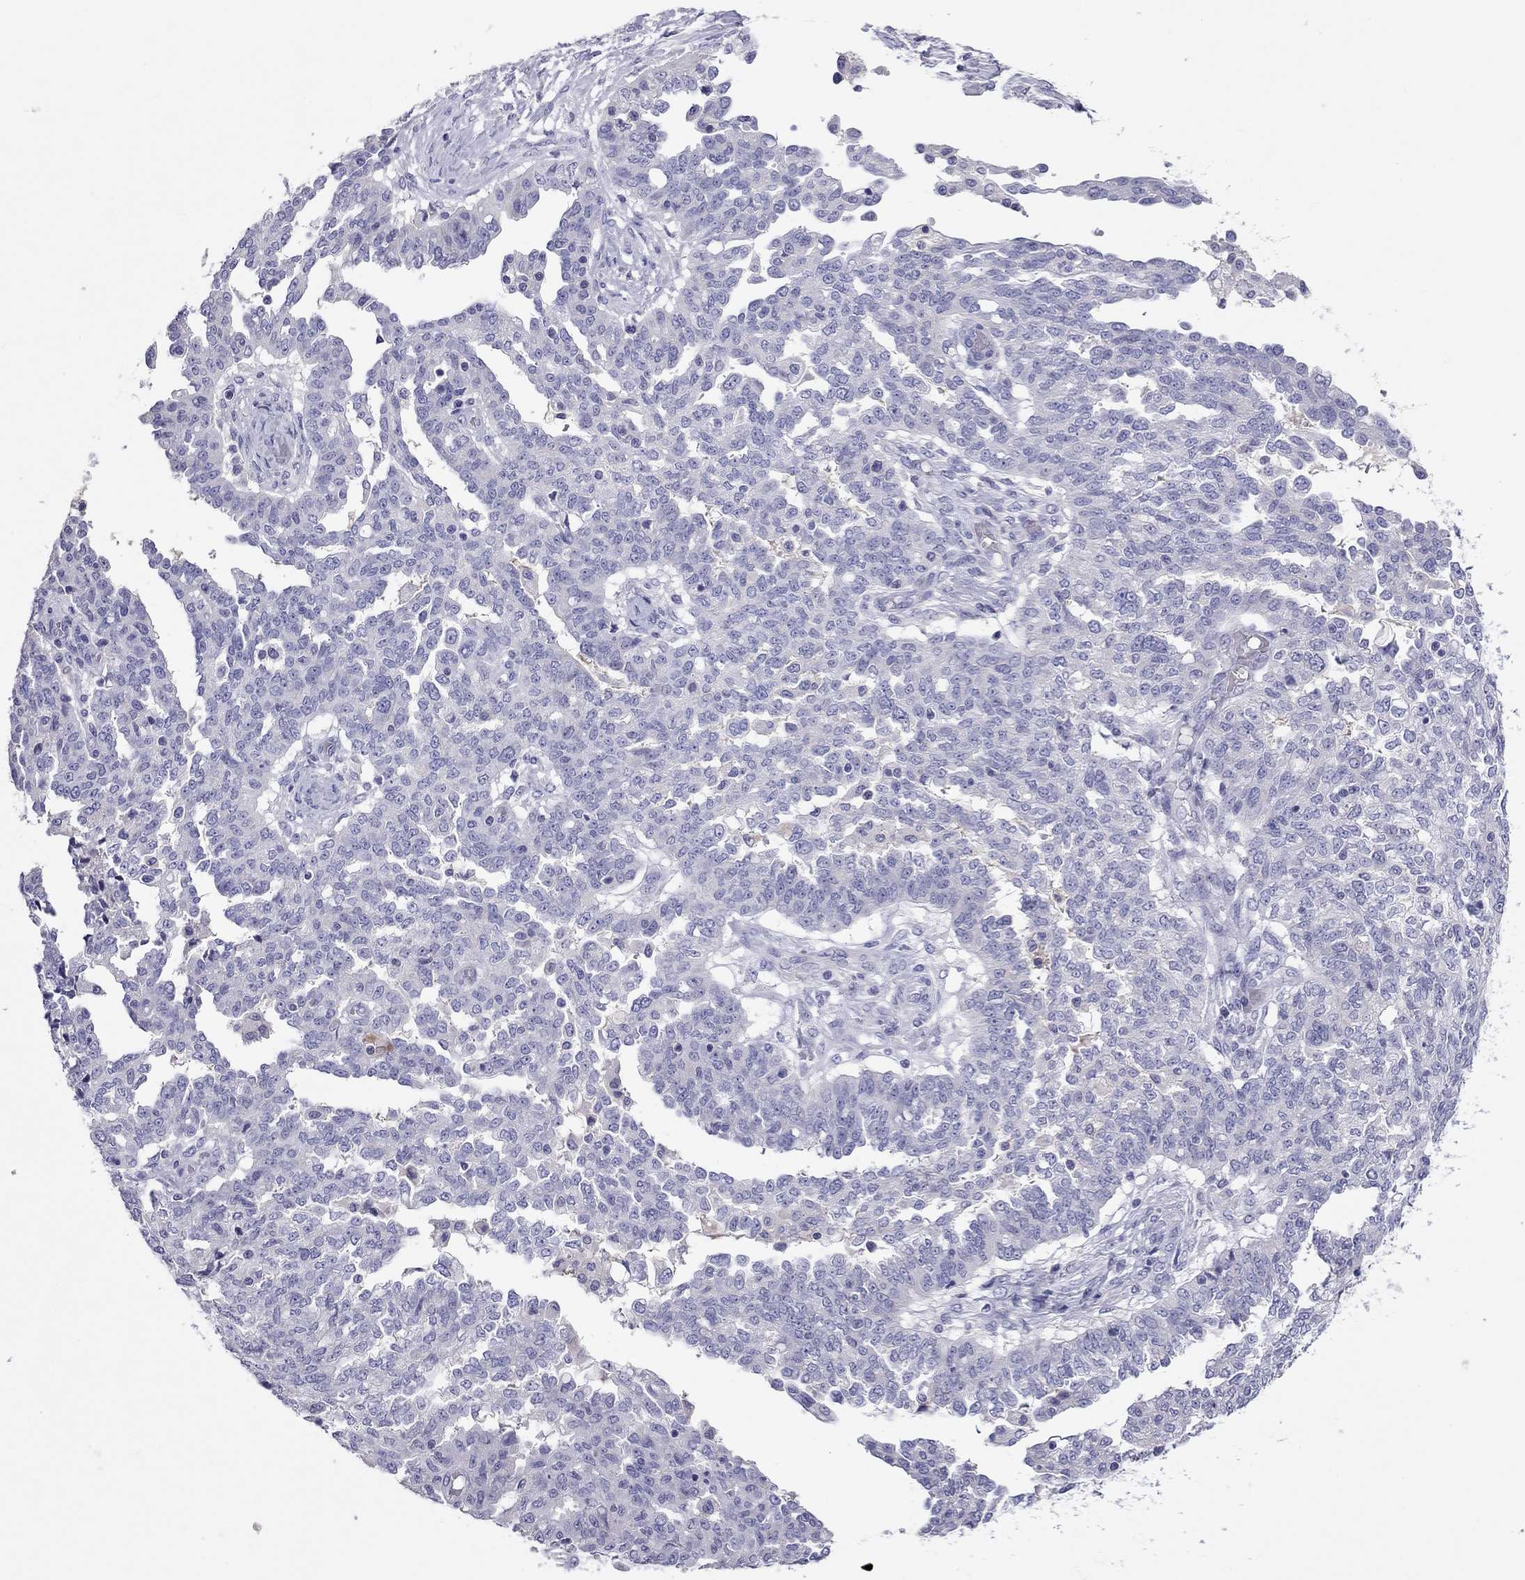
{"staining": {"intensity": "negative", "quantity": "none", "location": "none"}, "tissue": "ovarian cancer", "cell_type": "Tumor cells", "image_type": "cancer", "snomed": [{"axis": "morphology", "description": "Cystadenocarcinoma, serous, NOS"}, {"axis": "topography", "description": "Ovary"}], "caption": "Tumor cells are negative for brown protein staining in ovarian cancer.", "gene": "CALHM1", "patient": {"sex": "female", "age": 67}}